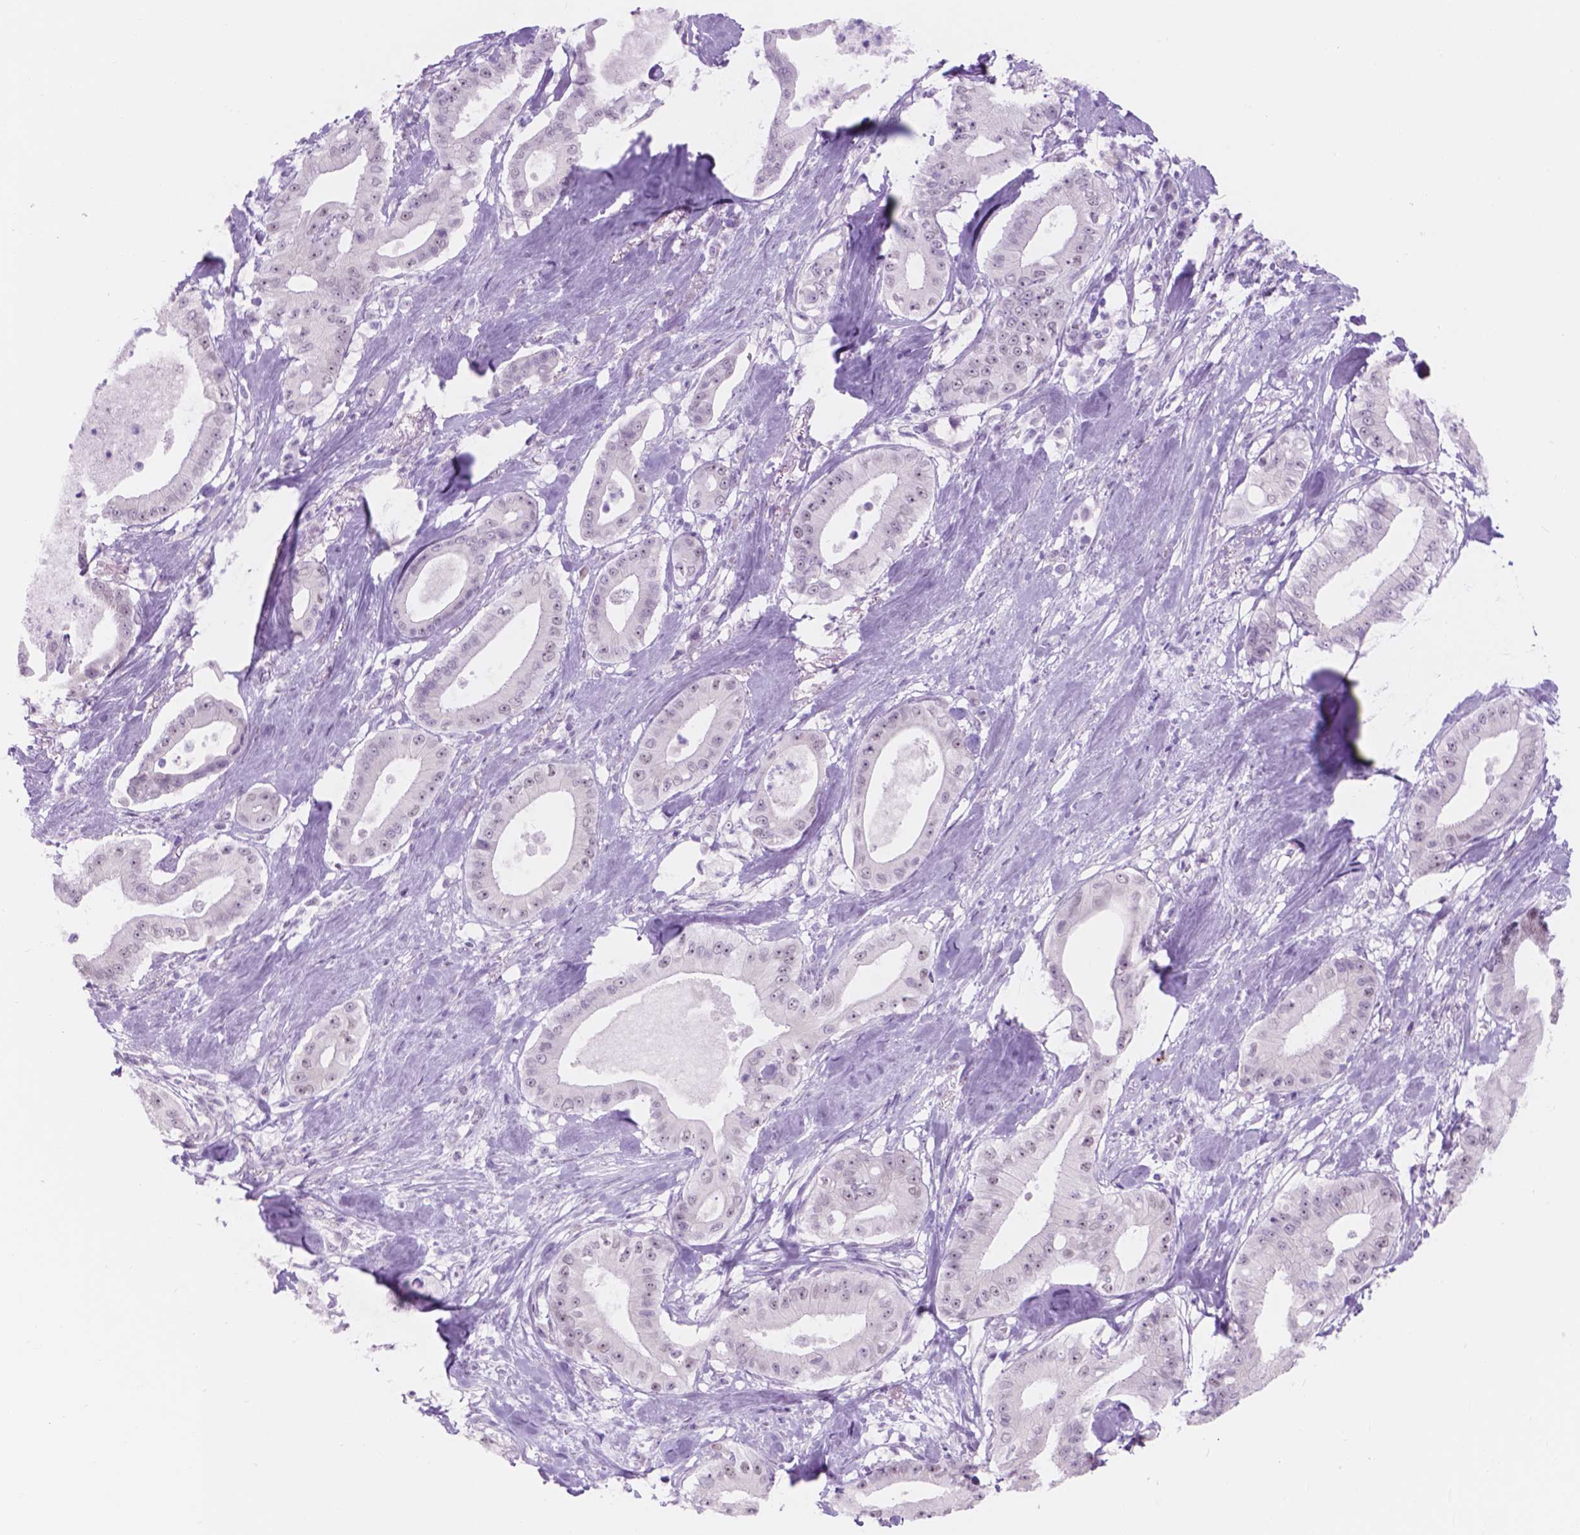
{"staining": {"intensity": "negative", "quantity": "none", "location": "none"}, "tissue": "pancreatic cancer", "cell_type": "Tumor cells", "image_type": "cancer", "snomed": [{"axis": "morphology", "description": "Adenocarcinoma, NOS"}, {"axis": "topography", "description": "Pancreas"}], "caption": "Adenocarcinoma (pancreatic) stained for a protein using immunohistochemistry (IHC) displays no staining tumor cells.", "gene": "DCC", "patient": {"sex": "male", "age": 71}}